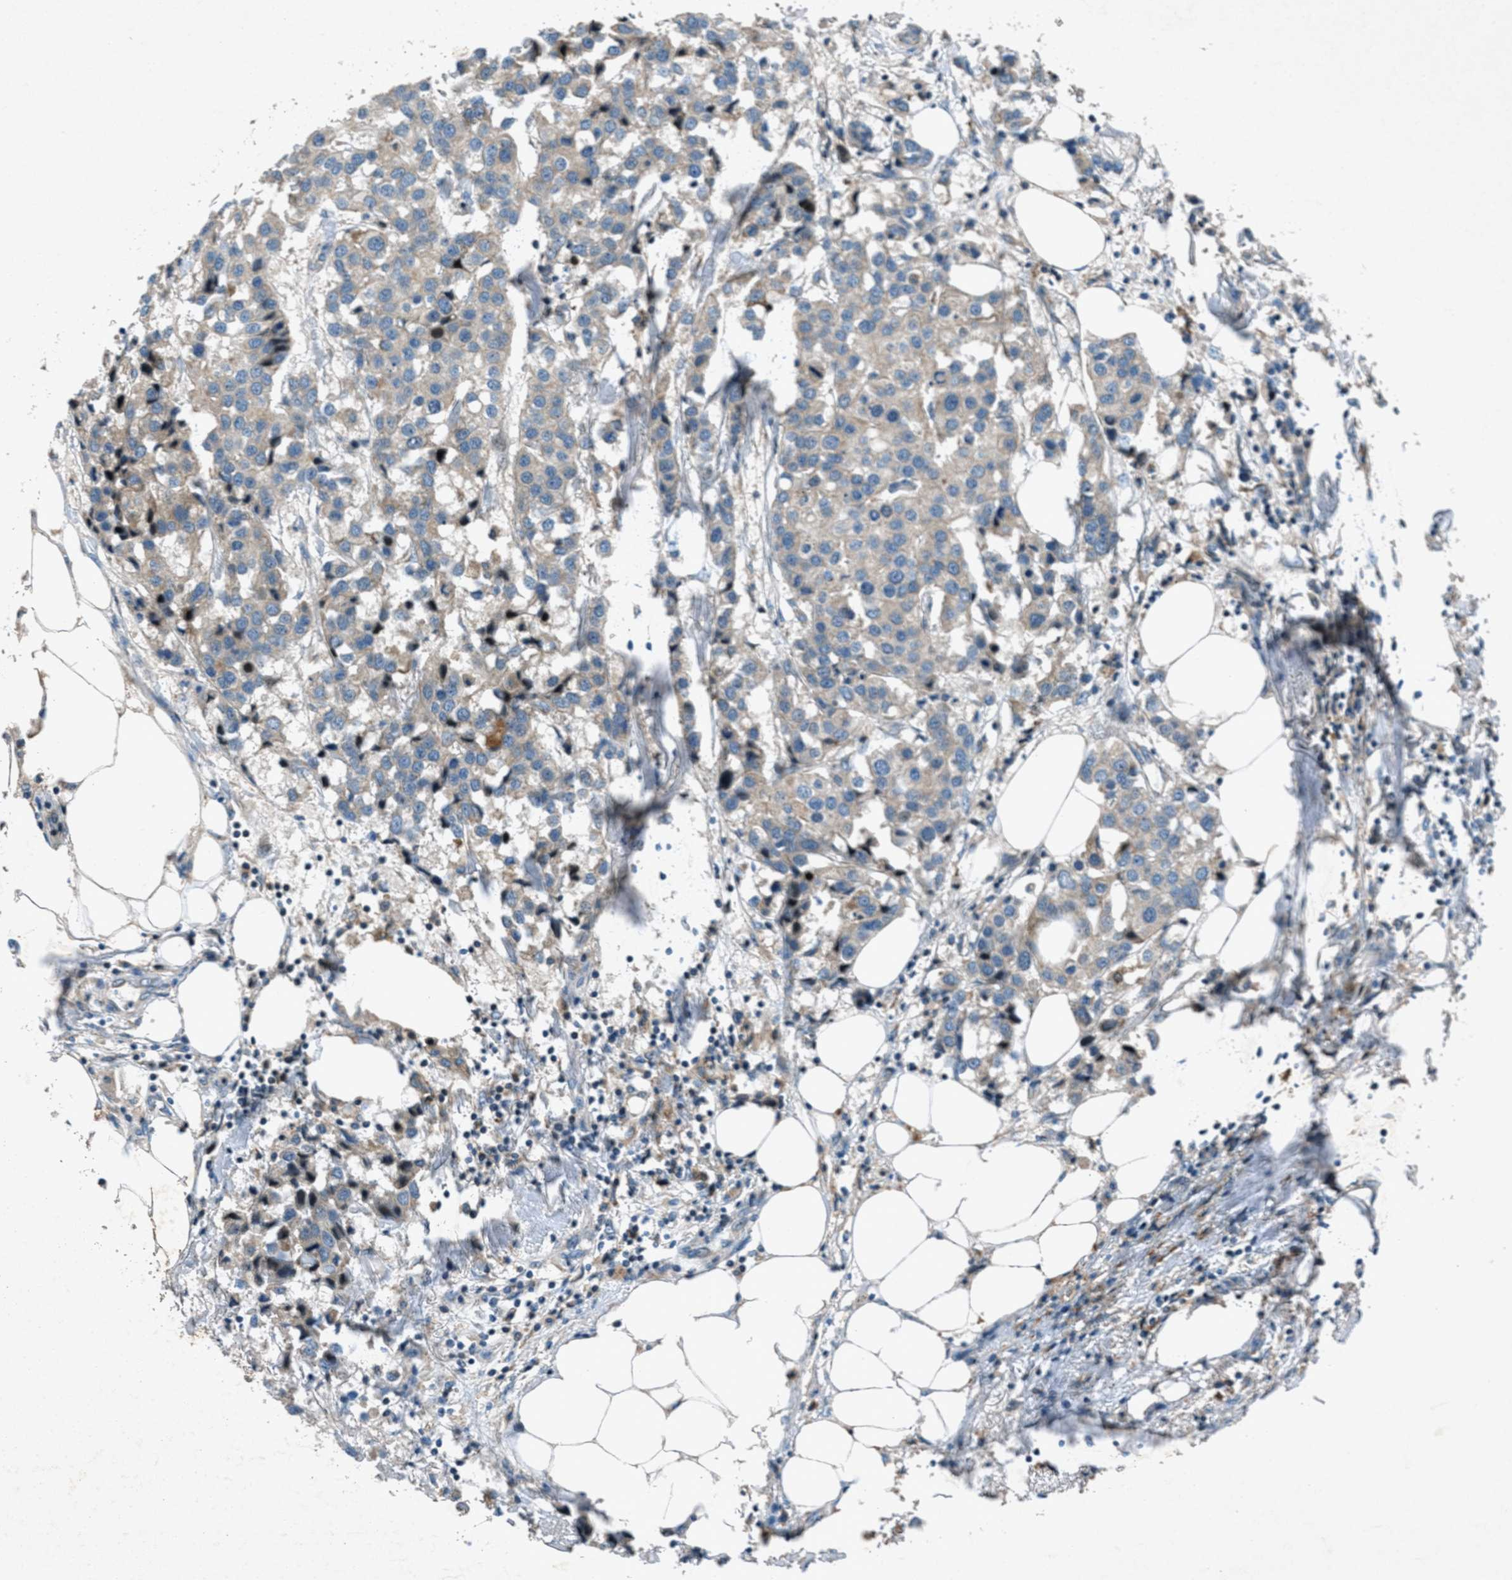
{"staining": {"intensity": "negative", "quantity": "none", "location": "none"}, "tissue": "breast cancer", "cell_type": "Tumor cells", "image_type": "cancer", "snomed": [{"axis": "morphology", "description": "Duct carcinoma"}, {"axis": "topography", "description": "Breast"}], "caption": "Photomicrograph shows no significant protein positivity in tumor cells of breast infiltrating ductal carcinoma. Brightfield microscopy of IHC stained with DAB (3,3'-diaminobenzidine) (brown) and hematoxylin (blue), captured at high magnification.", "gene": "CLEC2D", "patient": {"sex": "female", "age": 80}}